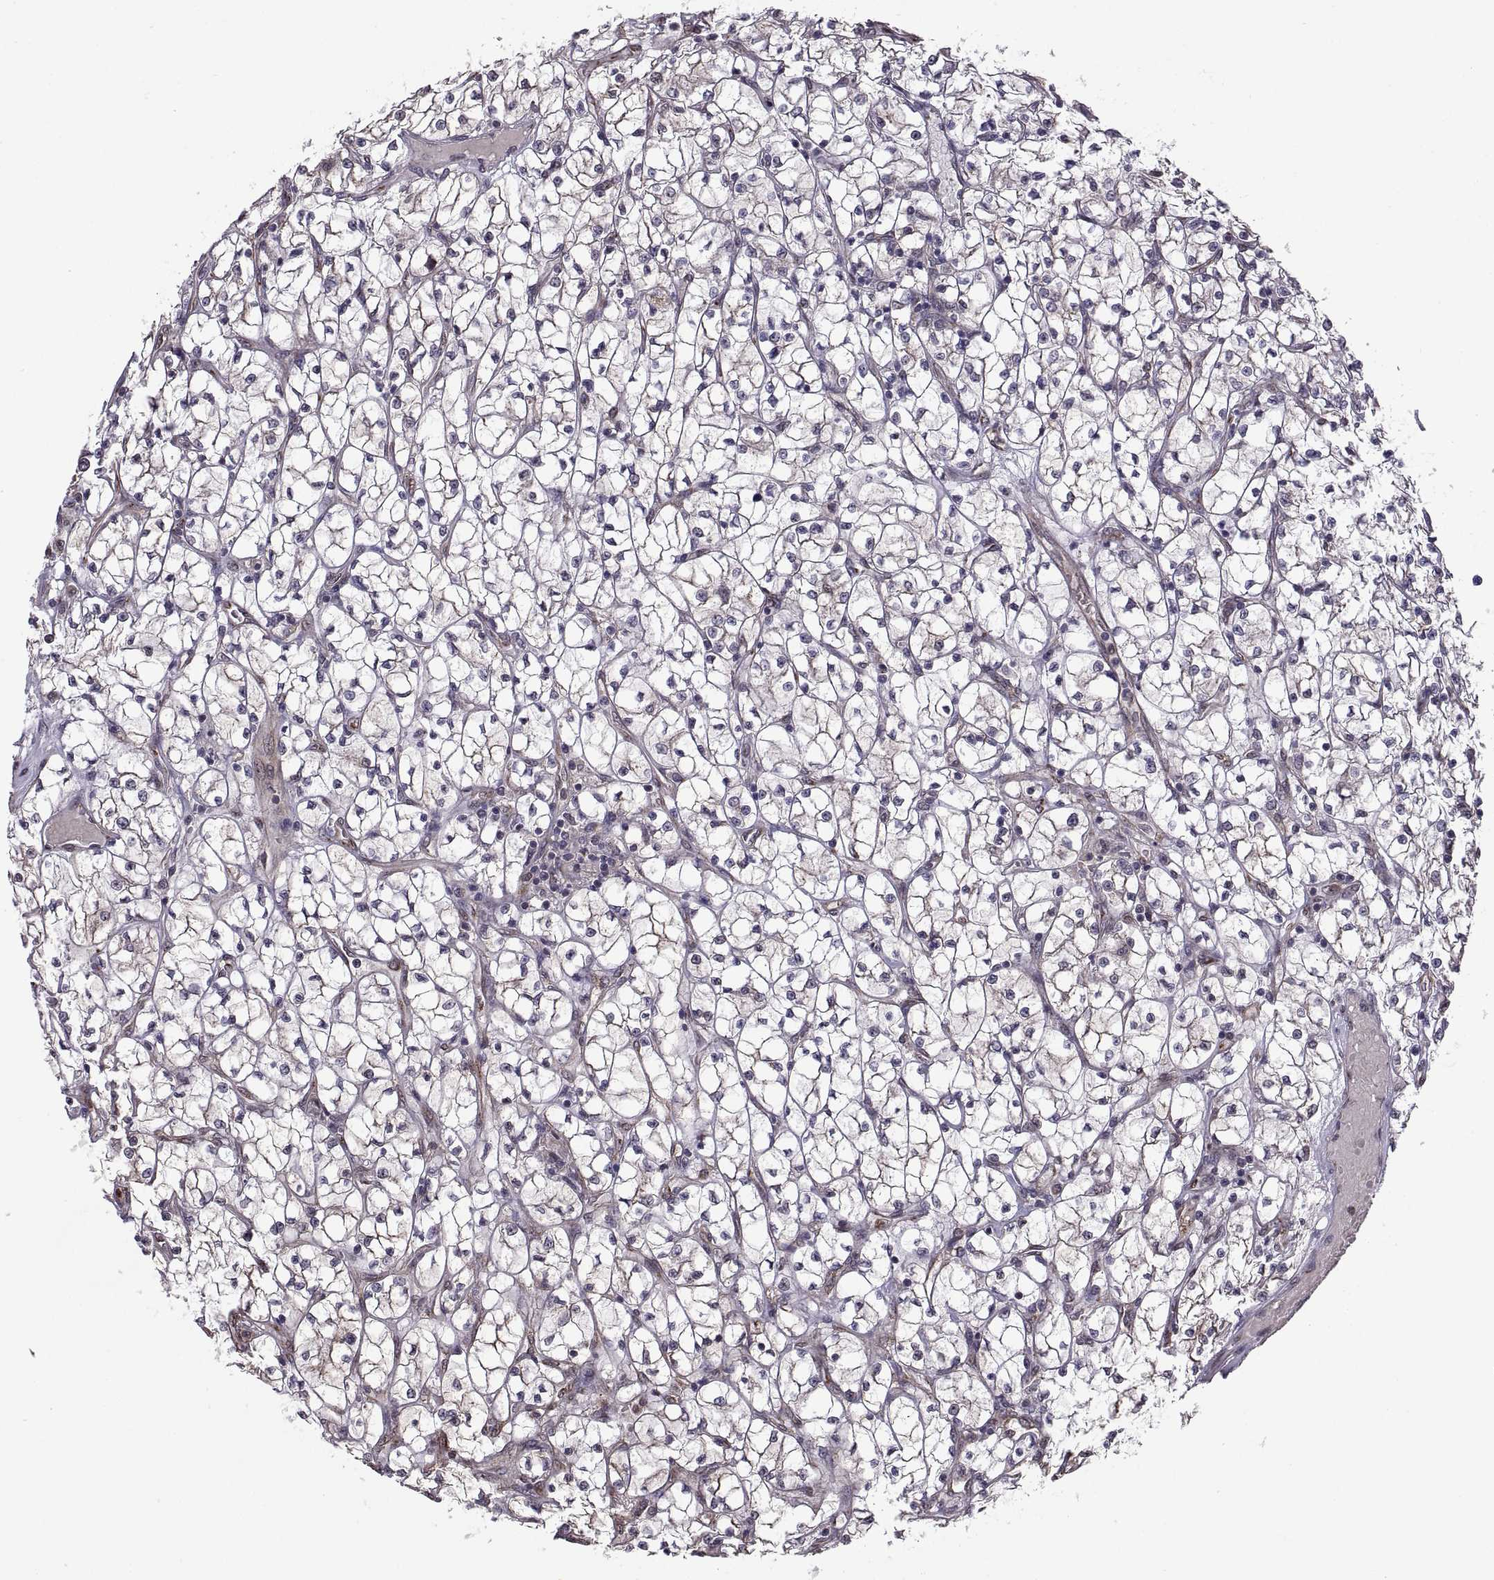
{"staining": {"intensity": "weak", "quantity": ">75%", "location": "cytoplasmic/membranous"}, "tissue": "renal cancer", "cell_type": "Tumor cells", "image_type": "cancer", "snomed": [{"axis": "morphology", "description": "Adenocarcinoma, NOS"}, {"axis": "topography", "description": "Kidney"}], "caption": "Renal adenocarcinoma stained with DAB IHC demonstrates low levels of weak cytoplasmic/membranous staining in about >75% of tumor cells. The staining is performed using DAB brown chromogen to label protein expression. The nuclei are counter-stained blue using hematoxylin.", "gene": "ARRB1", "patient": {"sex": "female", "age": 64}}